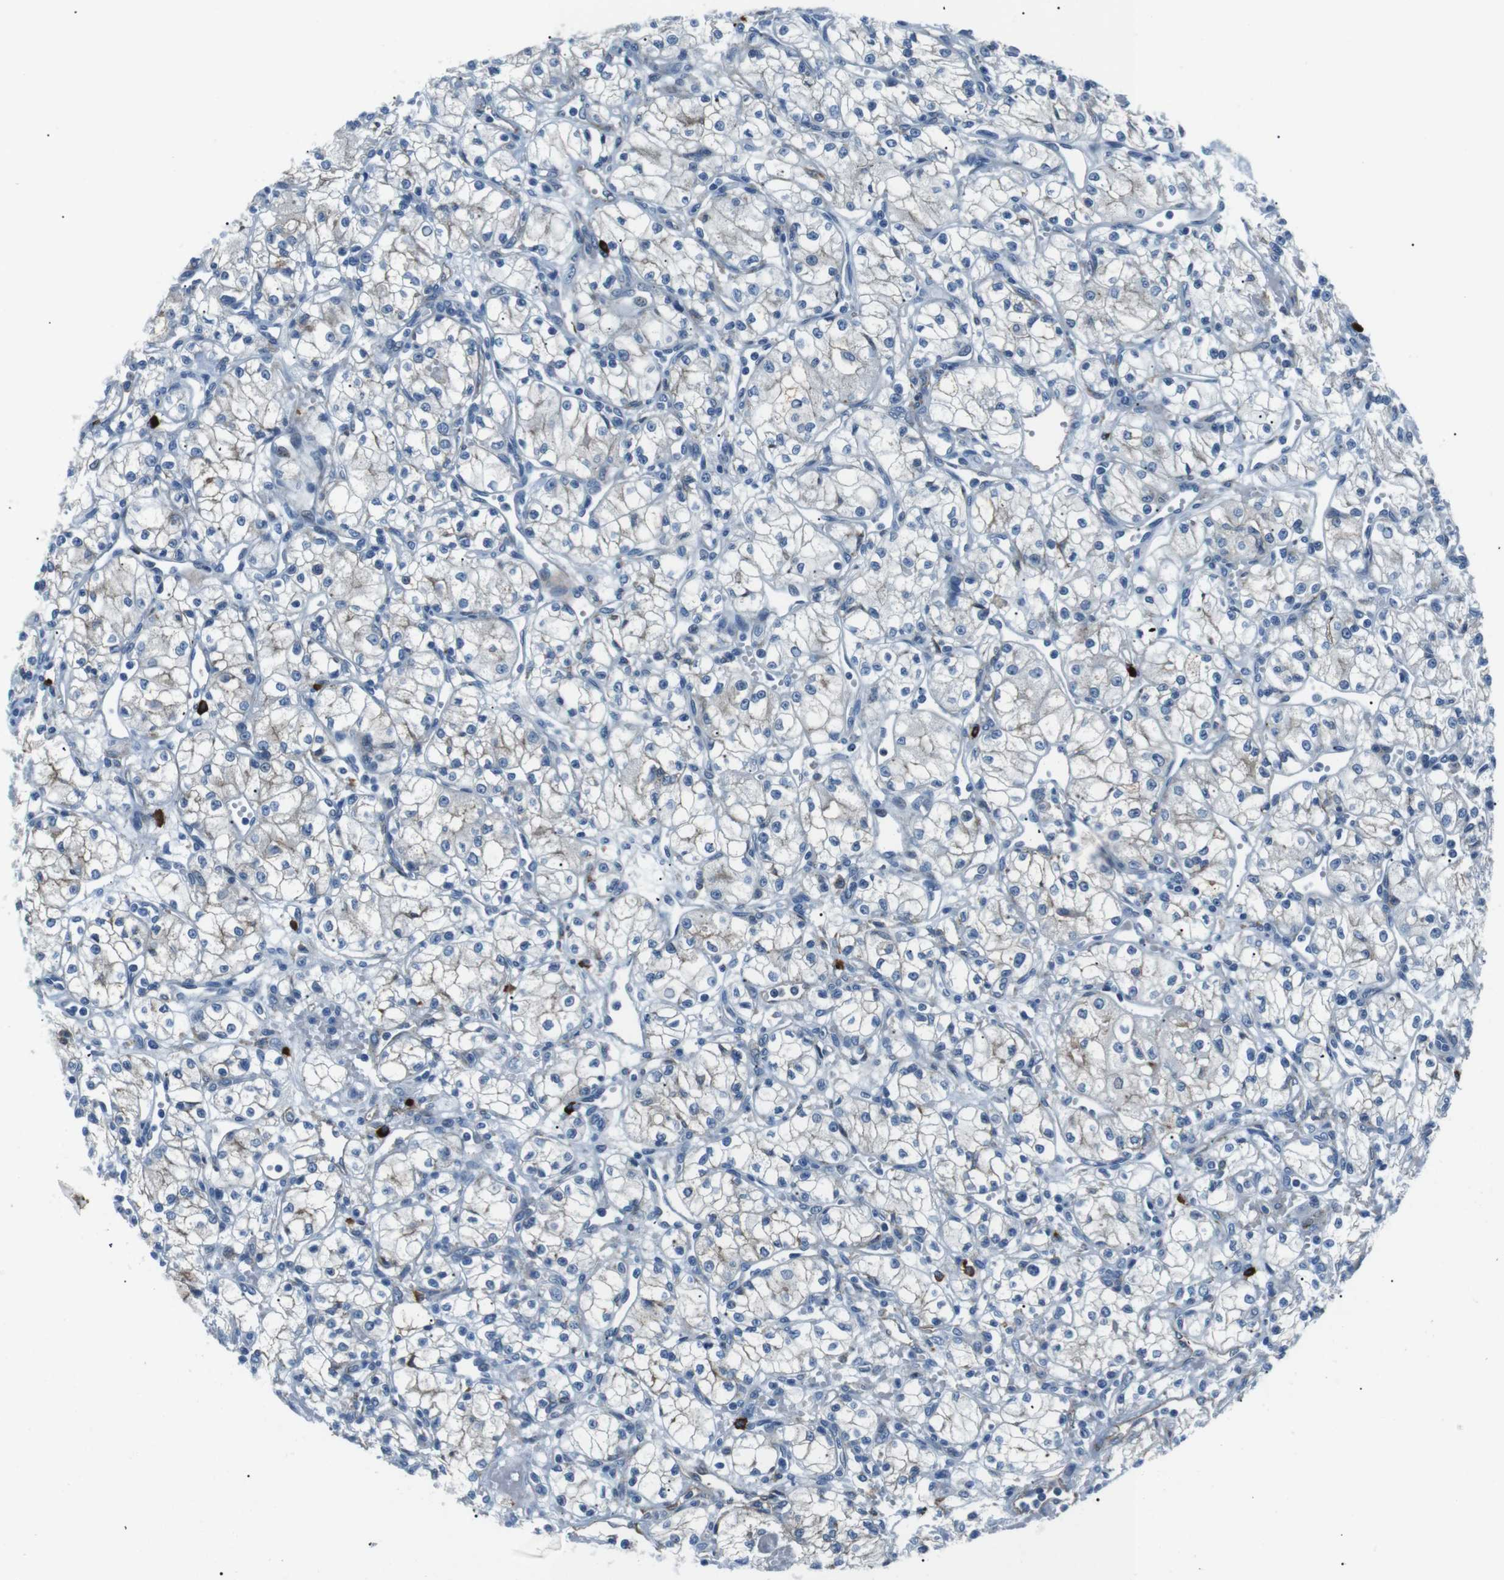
{"staining": {"intensity": "weak", "quantity": "<25%", "location": "cytoplasmic/membranous"}, "tissue": "renal cancer", "cell_type": "Tumor cells", "image_type": "cancer", "snomed": [{"axis": "morphology", "description": "Normal tissue, NOS"}, {"axis": "morphology", "description": "Adenocarcinoma, NOS"}, {"axis": "topography", "description": "Kidney"}], "caption": "There is no significant expression in tumor cells of renal cancer (adenocarcinoma).", "gene": "CSF2RA", "patient": {"sex": "male", "age": 59}}